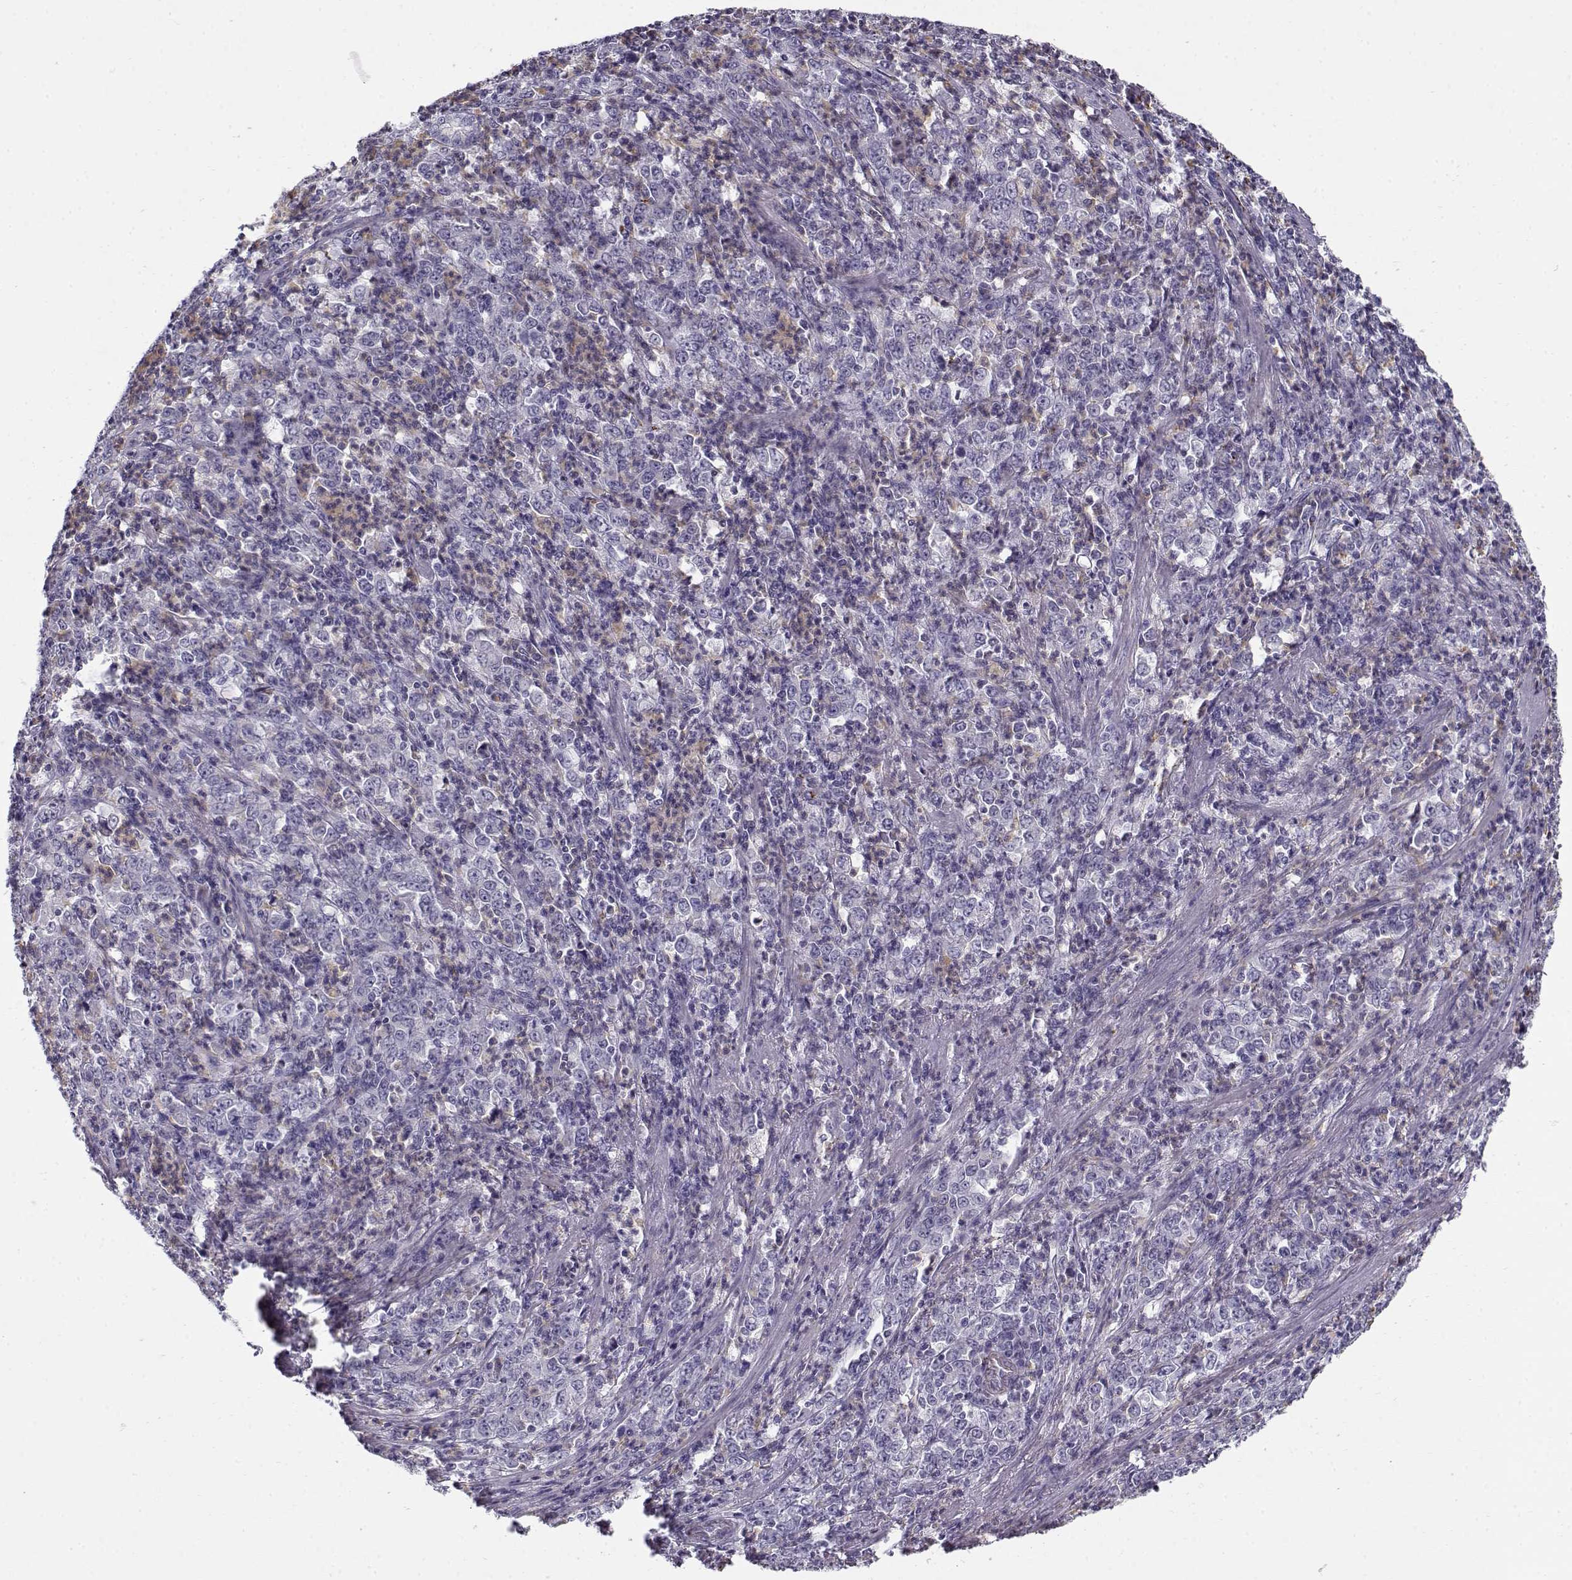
{"staining": {"intensity": "negative", "quantity": "none", "location": "none"}, "tissue": "stomach cancer", "cell_type": "Tumor cells", "image_type": "cancer", "snomed": [{"axis": "morphology", "description": "Adenocarcinoma, NOS"}, {"axis": "topography", "description": "Stomach, lower"}], "caption": "Human stomach cancer (adenocarcinoma) stained for a protein using immunohistochemistry reveals no staining in tumor cells.", "gene": "MYO1A", "patient": {"sex": "female", "age": 71}}